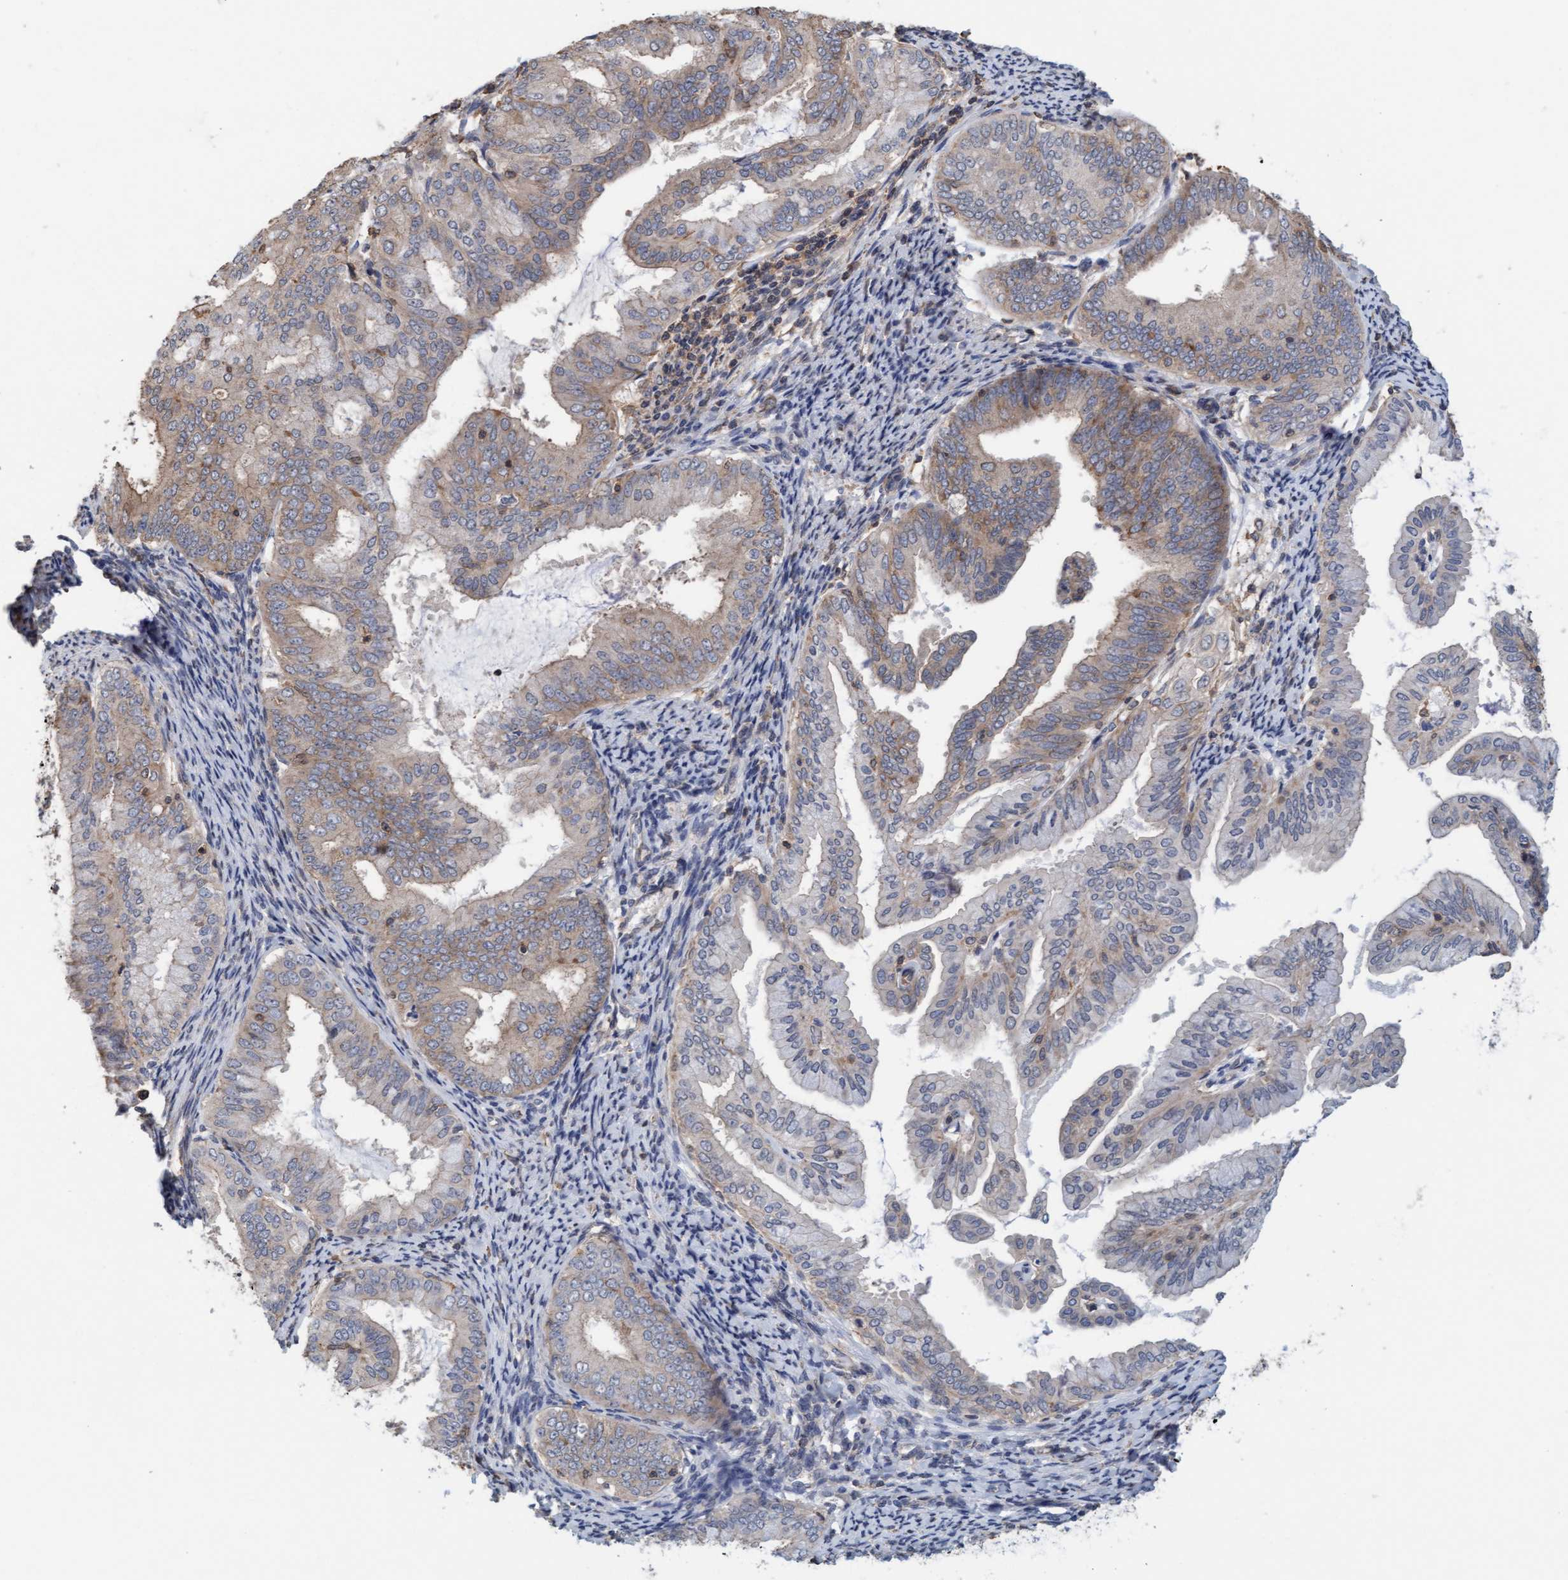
{"staining": {"intensity": "weak", "quantity": ">75%", "location": "cytoplasmic/membranous"}, "tissue": "endometrial cancer", "cell_type": "Tumor cells", "image_type": "cancer", "snomed": [{"axis": "morphology", "description": "Adenocarcinoma, NOS"}, {"axis": "topography", "description": "Endometrium"}], "caption": "IHC photomicrograph of human endometrial cancer (adenocarcinoma) stained for a protein (brown), which demonstrates low levels of weak cytoplasmic/membranous positivity in about >75% of tumor cells.", "gene": "FXR2", "patient": {"sex": "female", "age": 63}}